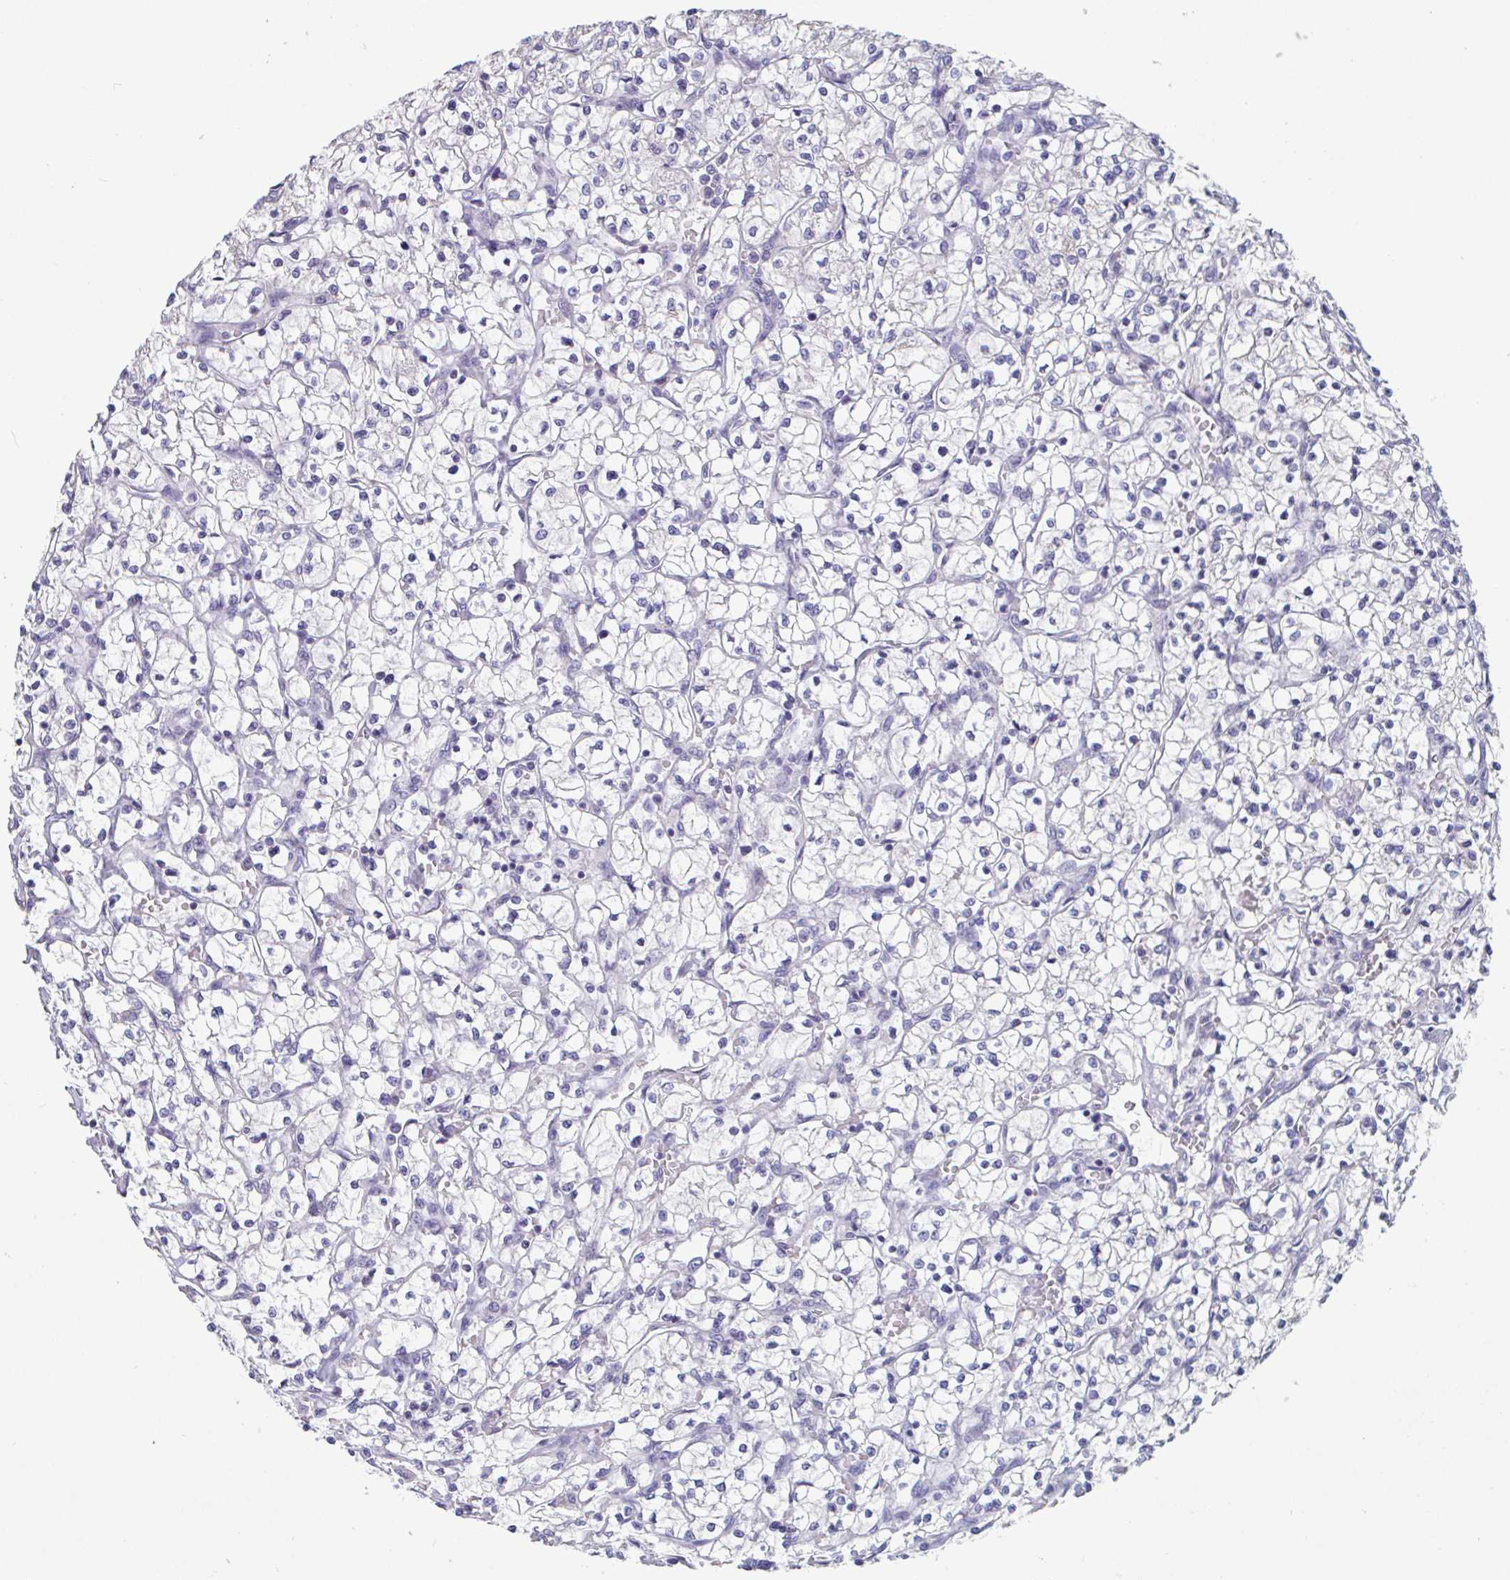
{"staining": {"intensity": "negative", "quantity": "none", "location": "none"}, "tissue": "renal cancer", "cell_type": "Tumor cells", "image_type": "cancer", "snomed": [{"axis": "morphology", "description": "Adenocarcinoma, NOS"}, {"axis": "topography", "description": "Kidney"}], "caption": "Tumor cells show no significant protein staining in adenocarcinoma (renal).", "gene": "UNKL", "patient": {"sex": "female", "age": 64}}